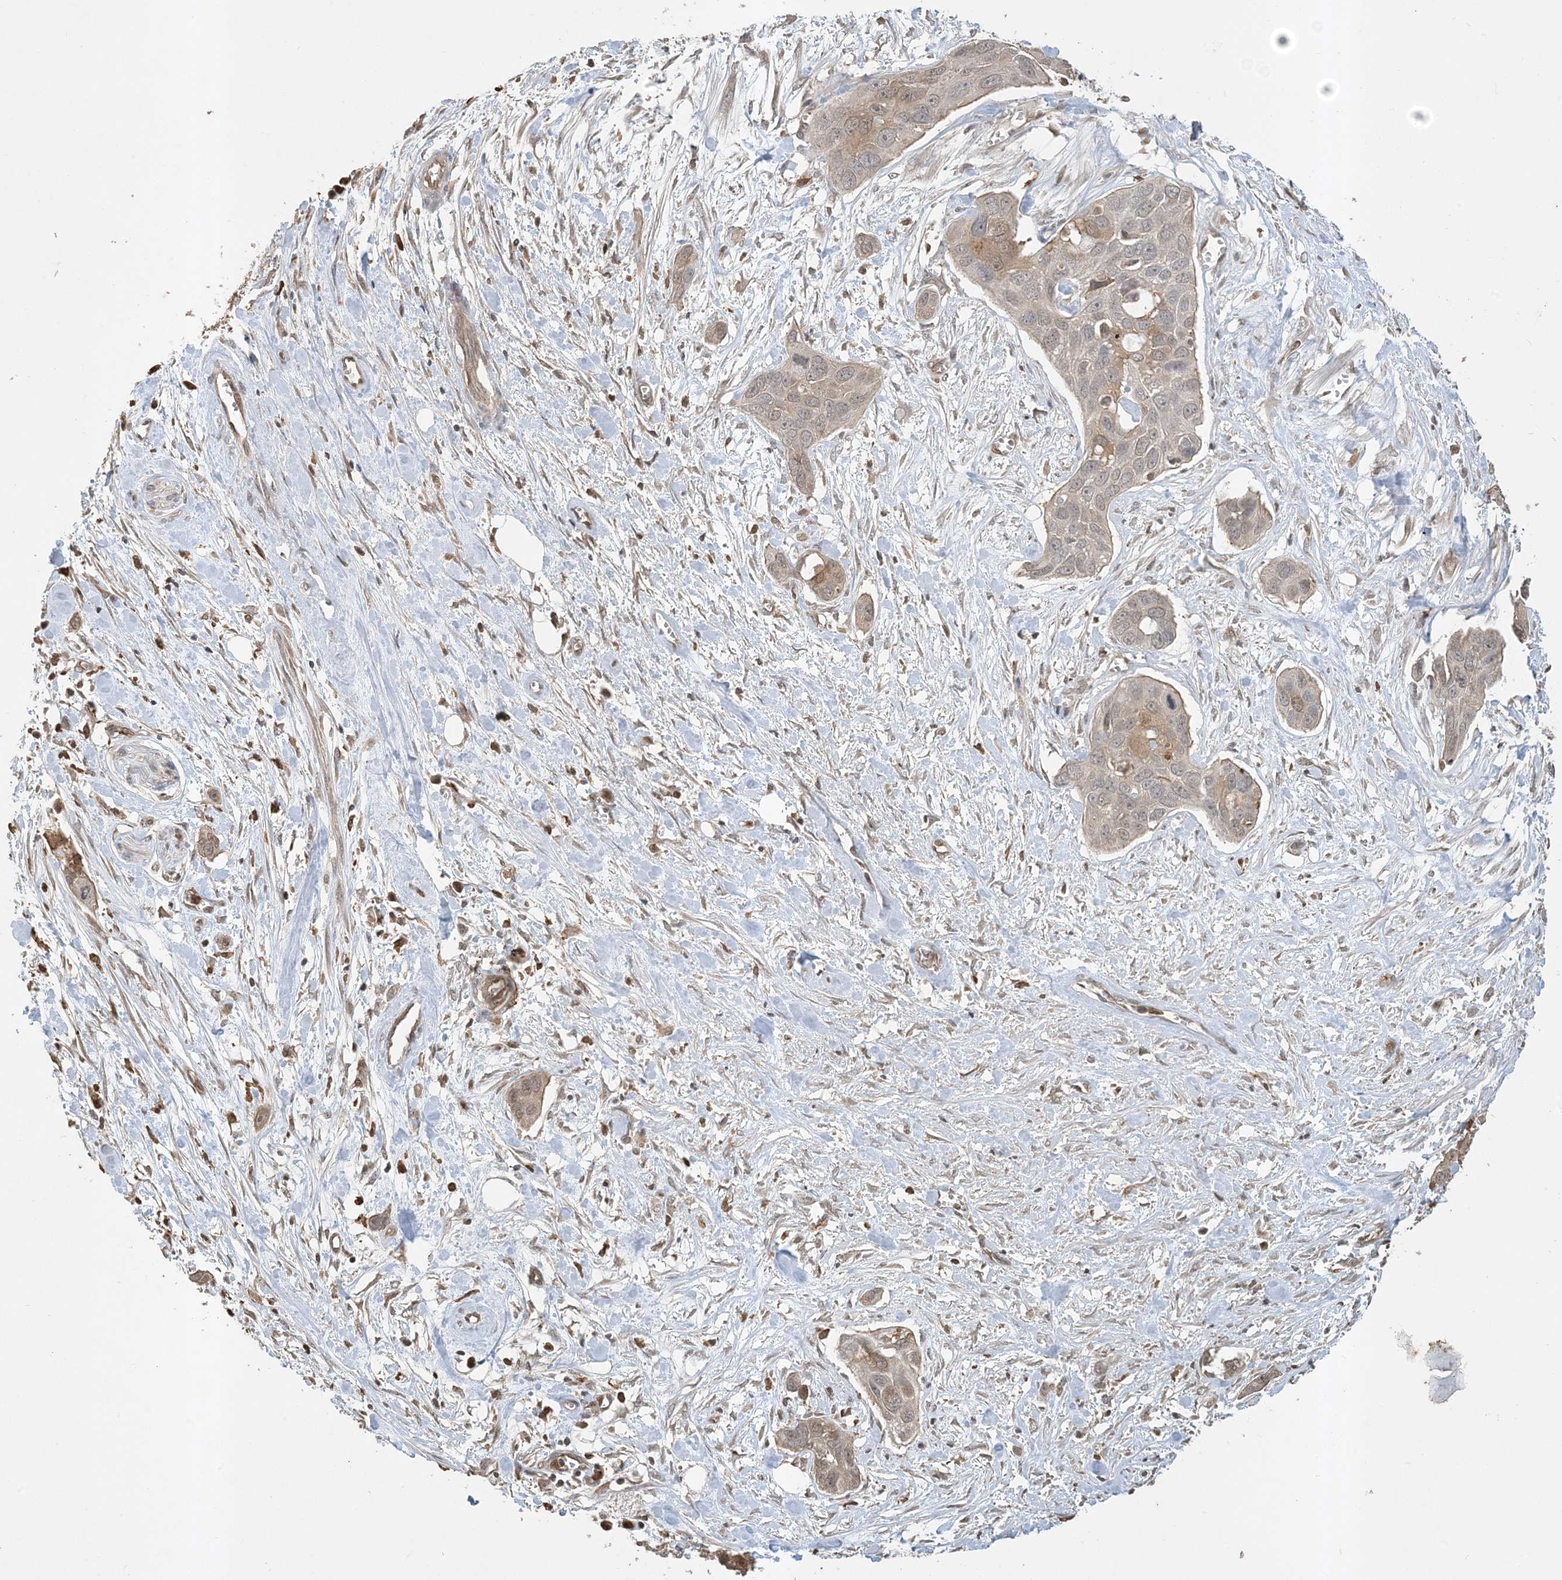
{"staining": {"intensity": "weak", "quantity": "25%-75%", "location": "cytoplasmic/membranous"}, "tissue": "pancreatic cancer", "cell_type": "Tumor cells", "image_type": "cancer", "snomed": [{"axis": "morphology", "description": "Adenocarcinoma, NOS"}, {"axis": "topography", "description": "Pancreas"}], "caption": "Immunohistochemistry image of human pancreatic adenocarcinoma stained for a protein (brown), which exhibits low levels of weak cytoplasmic/membranous staining in about 25%-75% of tumor cells.", "gene": "TMSB4X", "patient": {"sex": "female", "age": 60}}